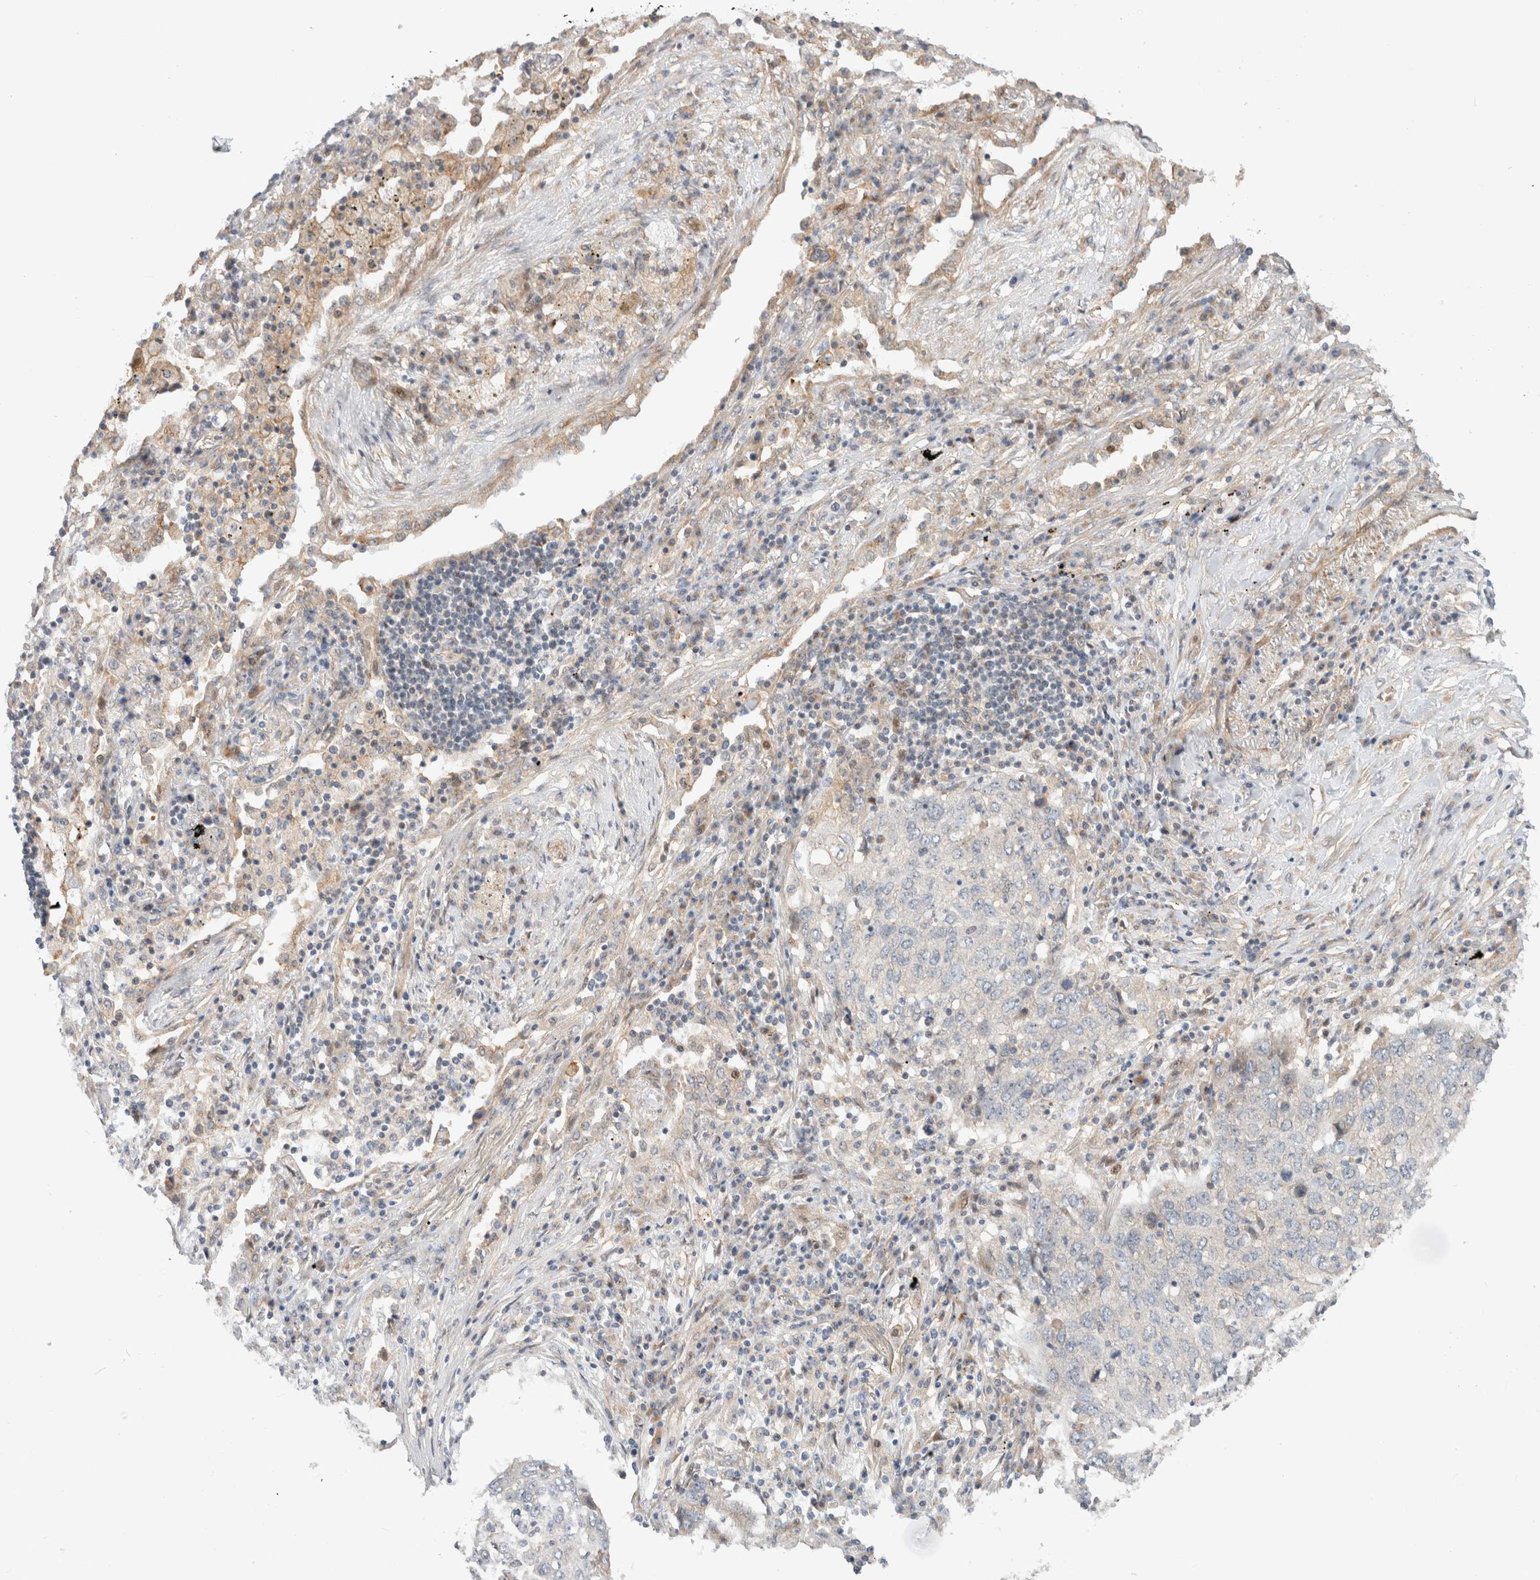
{"staining": {"intensity": "negative", "quantity": "none", "location": "none"}, "tissue": "lung cancer", "cell_type": "Tumor cells", "image_type": "cancer", "snomed": [{"axis": "morphology", "description": "Squamous cell carcinoma, NOS"}, {"axis": "topography", "description": "Lung"}], "caption": "High magnification brightfield microscopy of lung squamous cell carcinoma stained with DAB (3,3'-diaminobenzidine) (brown) and counterstained with hematoxylin (blue): tumor cells show no significant staining.", "gene": "ID3", "patient": {"sex": "female", "age": 63}}